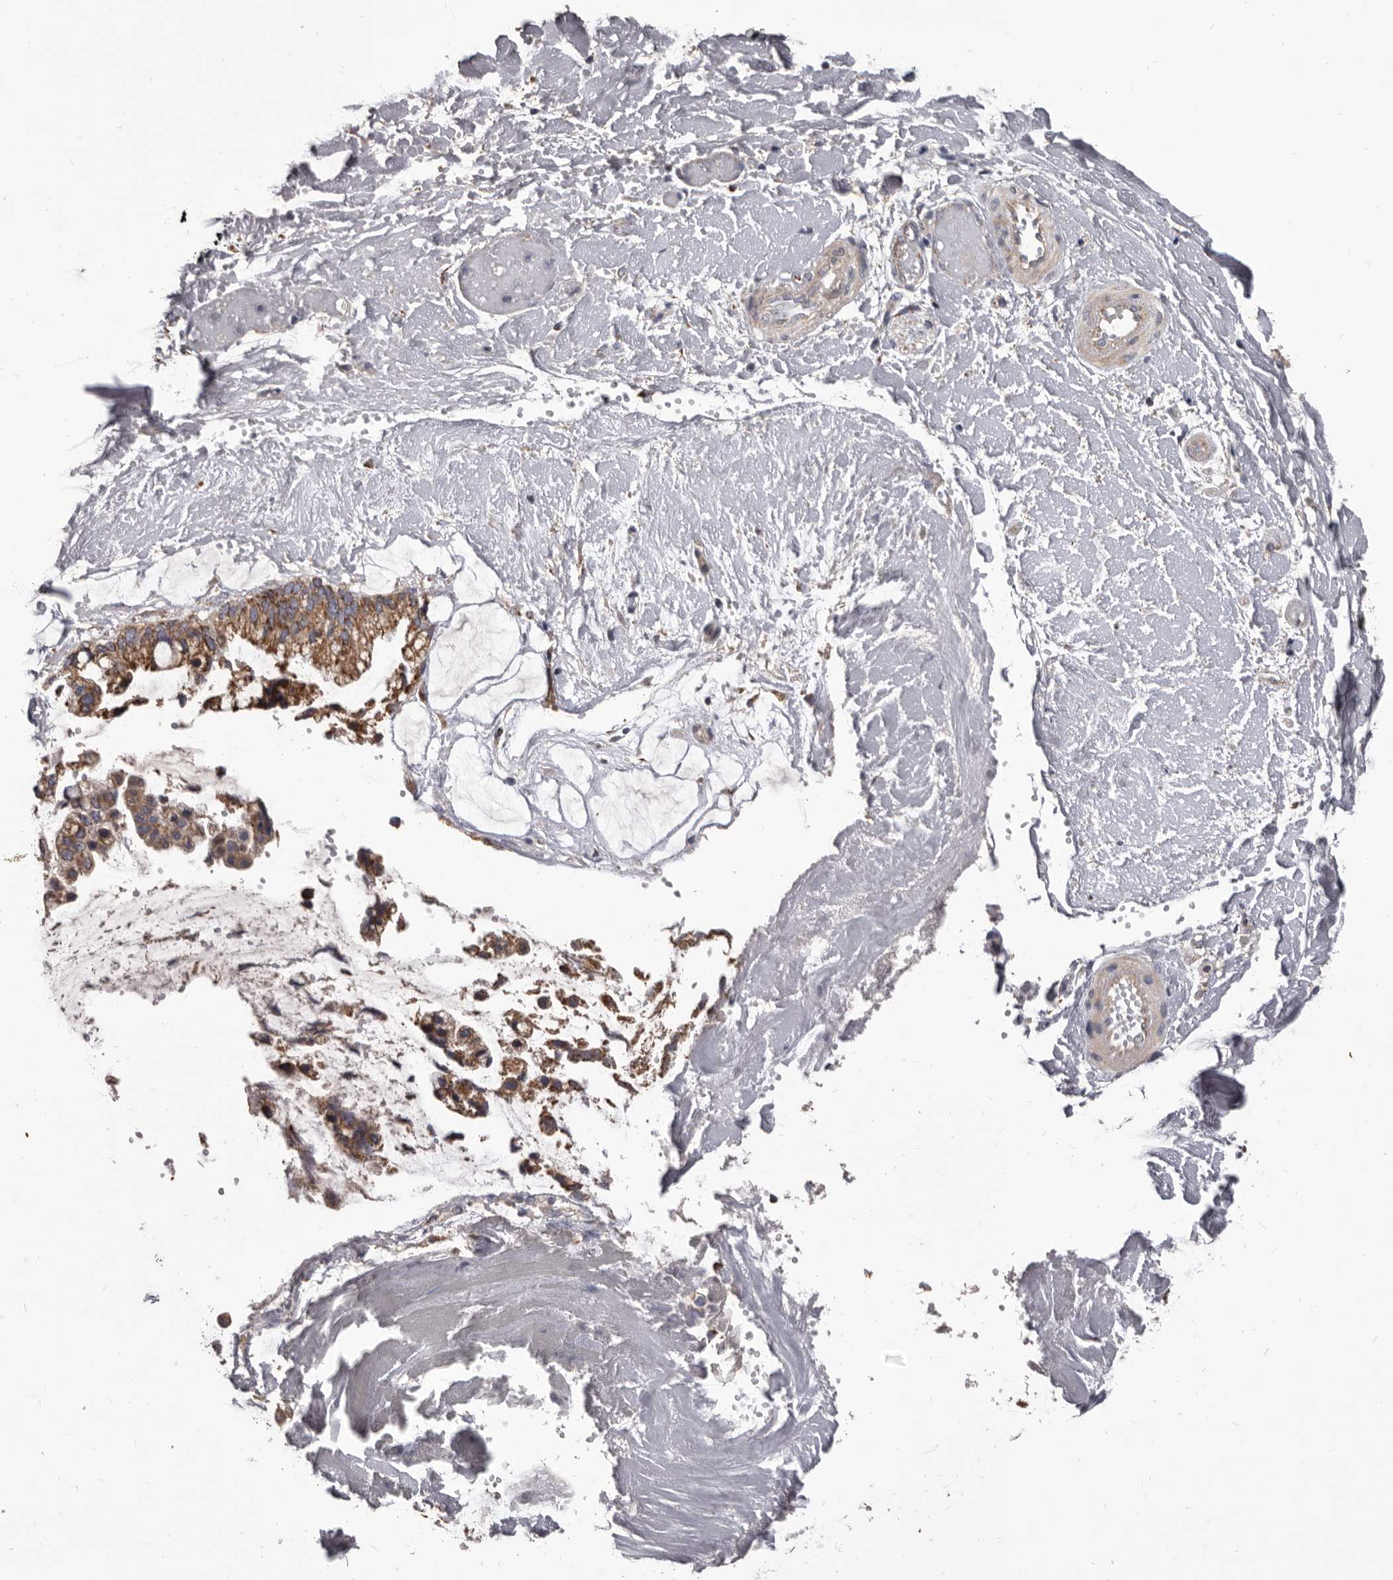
{"staining": {"intensity": "moderate", "quantity": ">75%", "location": "cytoplasmic/membranous"}, "tissue": "ovarian cancer", "cell_type": "Tumor cells", "image_type": "cancer", "snomed": [{"axis": "morphology", "description": "Cystadenocarcinoma, mucinous, NOS"}, {"axis": "topography", "description": "Ovary"}], "caption": "Brown immunohistochemical staining in ovarian mucinous cystadenocarcinoma exhibits moderate cytoplasmic/membranous expression in about >75% of tumor cells.", "gene": "ALDH5A1", "patient": {"sex": "female", "age": 39}}